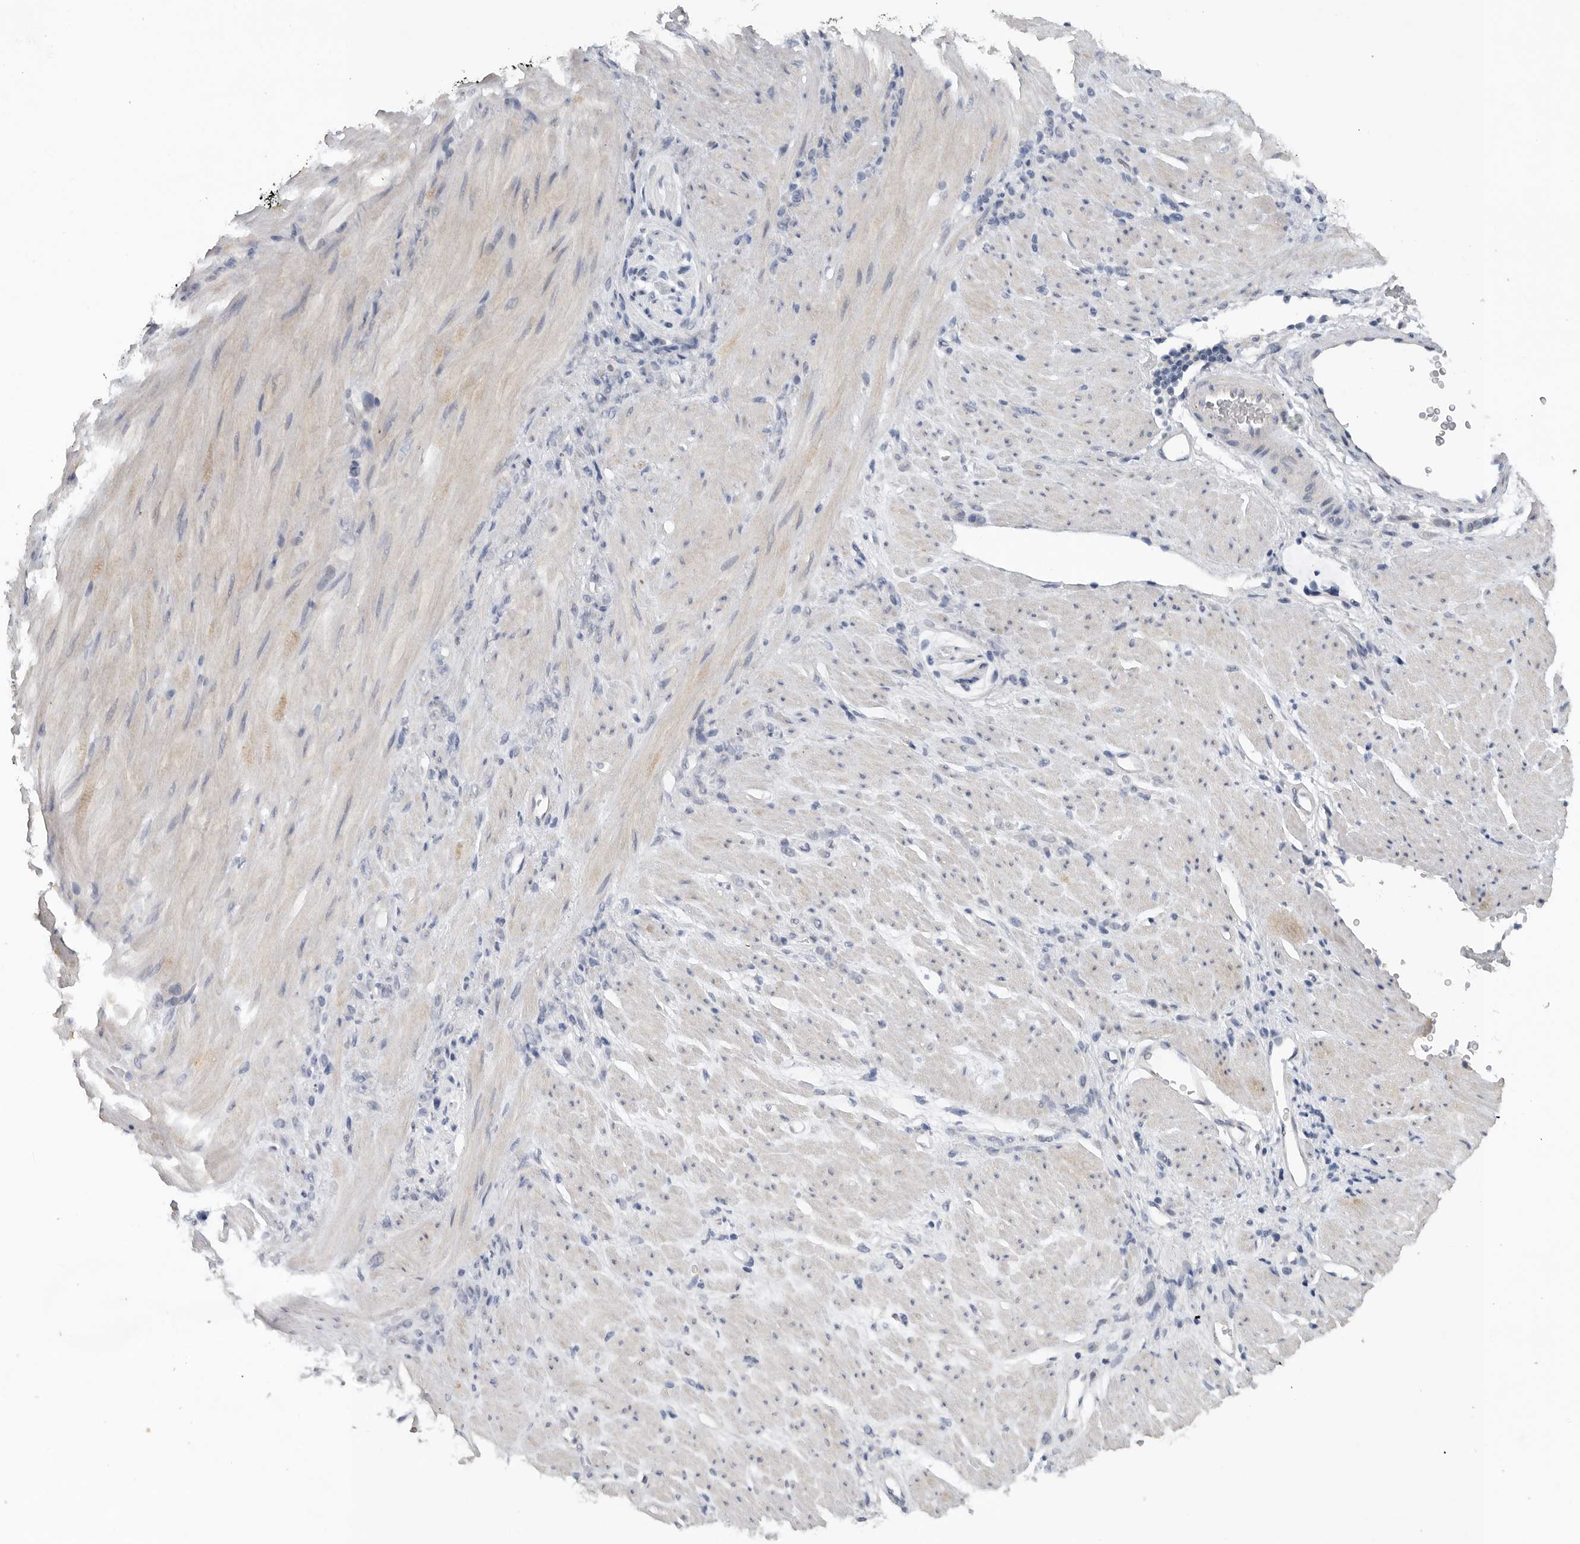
{"staining": {"intensity": "negative", "quantity": "none", "location": "none"}, "tissue": "stomach cancer", "cell_type": "Tumor cells", "image_type": "cancer", "snomed": [{"axis": "morphology", "description": "Normal tissue, NOS"}, {"axis": "morphology", "description": "Adenocarcinoma, NOS"}, {"axis": "topography", "description": "Stomach"}], "caption": "Tumor cells are negative for protein expression in human stomach cancer.", "gene": "REG4", "patient": {"sex": "male", "age": 82}}